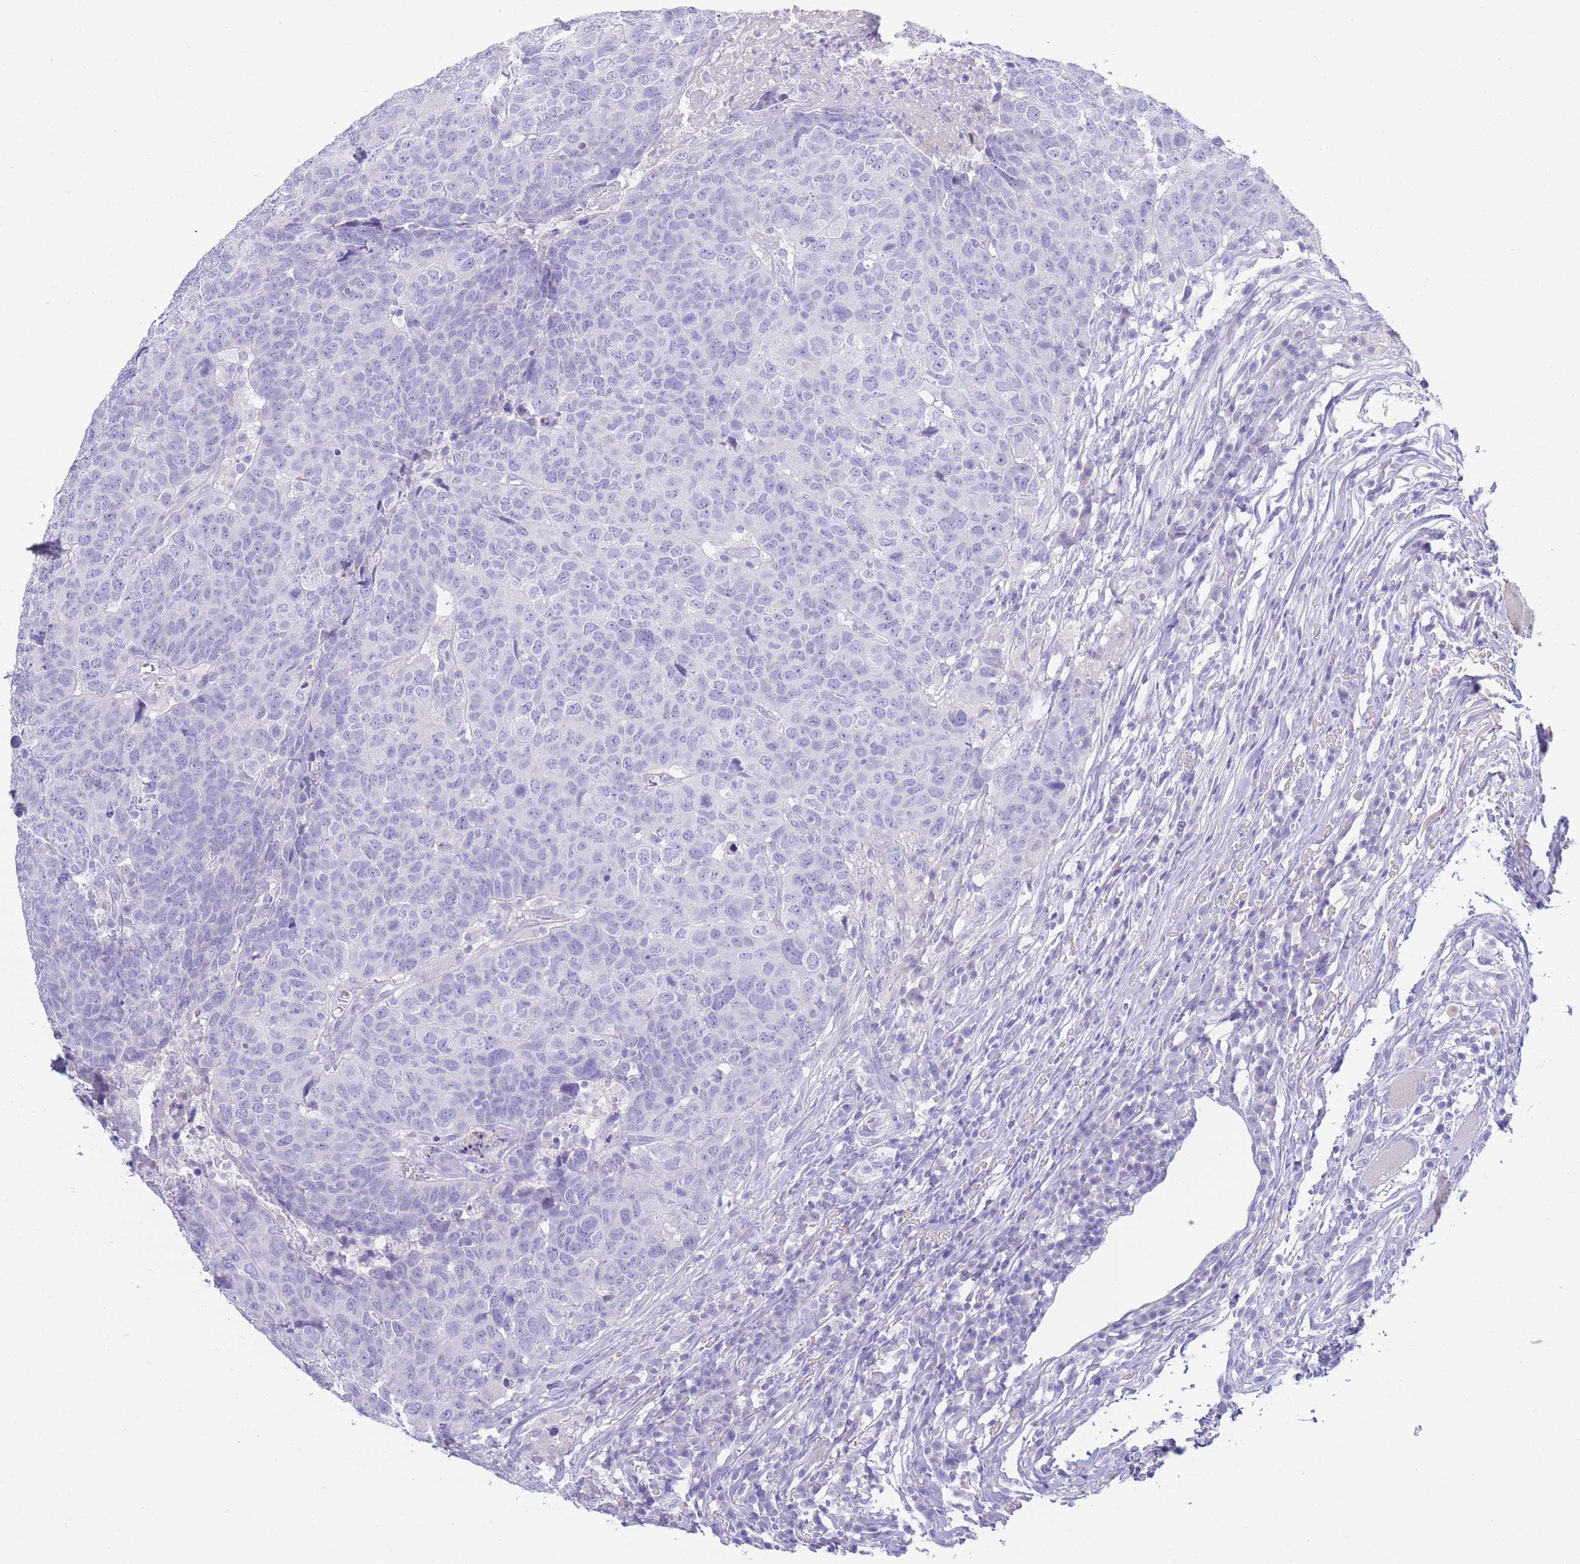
{"staining": {"intensity": "negative", "quantity": "none", "location": "none"}, "tissue": "head and neck cancer", "cell_type": "Tumor cells", "image_type": "cancer", "snomed": [{"axis": "morphology", "description": "Normal tissue, NOS"}, {"axis": "morphology", "description": "Squamous cell carcinoma, NOS"}, {"axis": "topography", "description": "Skeletal muscle"}, {"axis": "topography", "description": "Vascular tissue"}, {"axis": "topography", "description": "Peripheral nerve tissue"}, {"axis": "topography", "description": "Head-Neck"}], "caption": "This is an immunohistochemistry histopathology image of head and neck squamous cell carcinoma. There is no positivity in tumor cells.", "gene": "LRRC37A", "patient": {"sex": "male", "age": 66}}